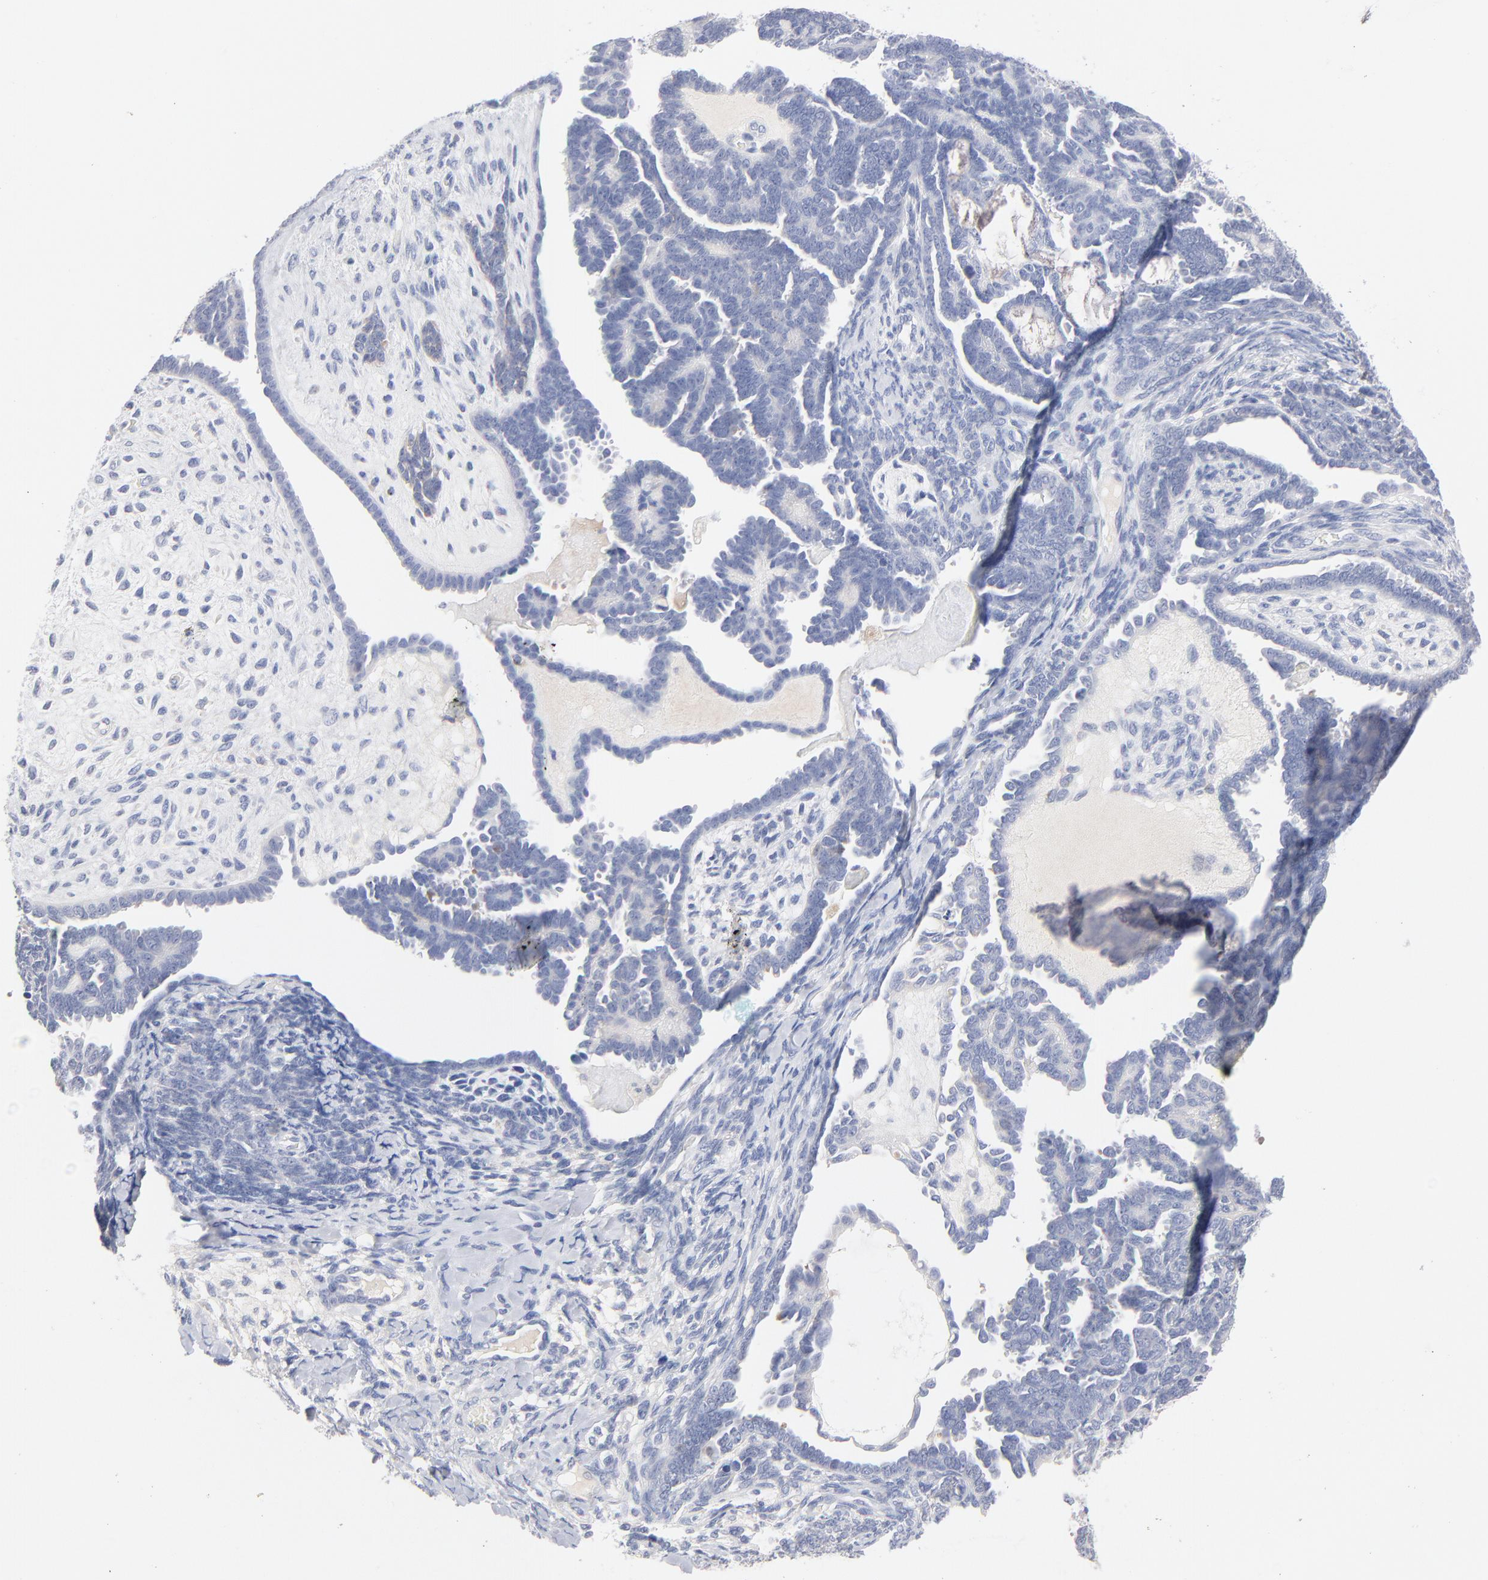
{"staining": {"intensity": "negative", "quantity": "none", "location": "none"}, "tissue": "endometrial cancer", "cell_type": "Tumor cells", "image_type": "cancer", "snomed": [{"axis": "morphology", "description": "Neoplasm, malignant, NOS"}, {"axis": "topography", "description": "Endometrium"}], "caption": "There is no significant expression in tumor cells of malignant neoplasm (endometrial).", "gene": "F12", "patient": {"sex": "female", "age": 74}}